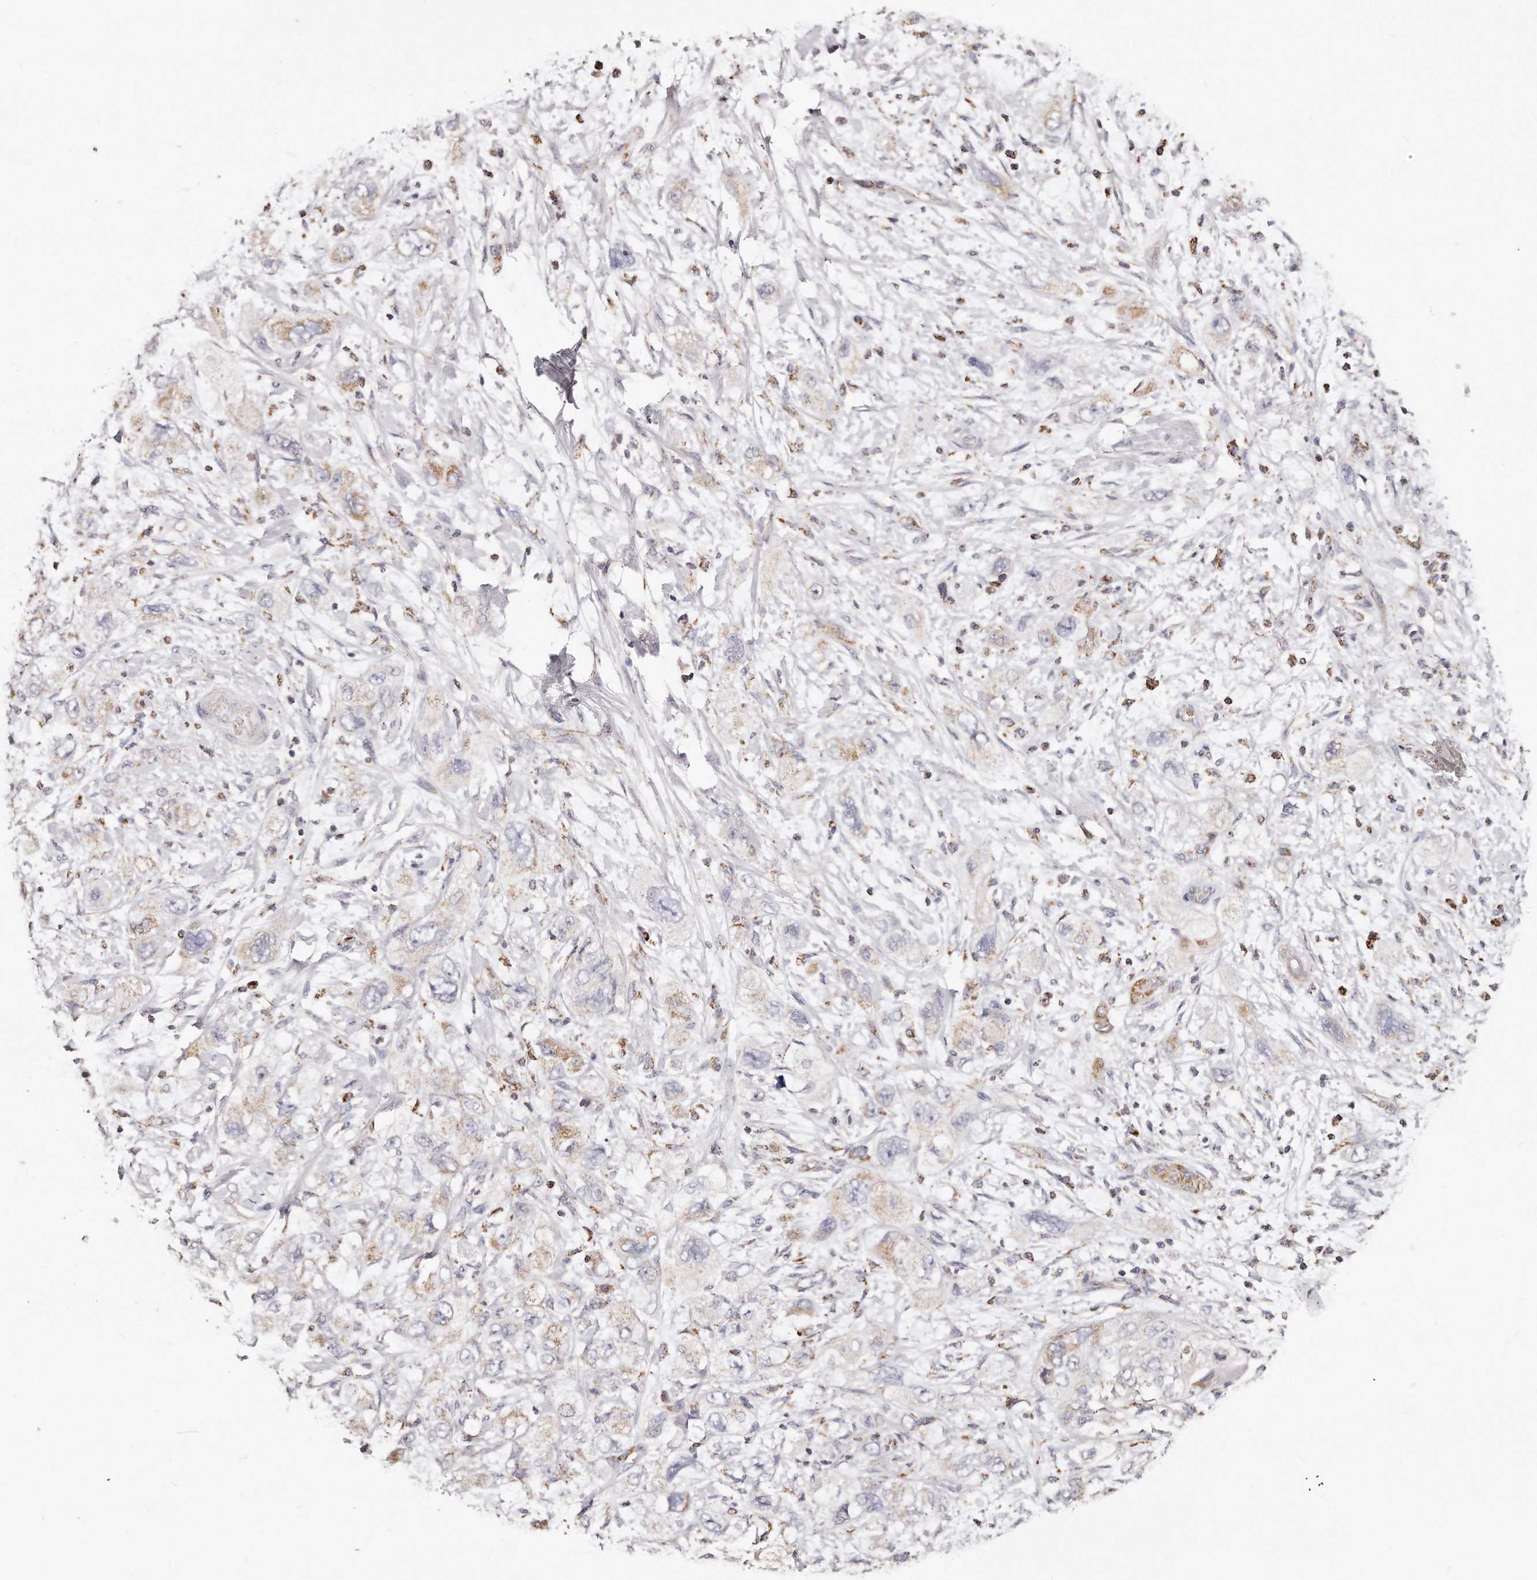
{"staining": {"intensity": "weak", "quantity": "25%-75%", "location": "cytoplasmic/membranous"}, "tissue": "pancreatic cancer", "cell_type": "Tumor cells", "image_type": "cancer", "snomed": [{"axis": "morphology", "description": "Adenocarcinoma, NOS"}, {"axis": "topography", "description": "Pancreas"}], "caption": "Immunohistochemistry (IHC) (DAB) staining of pancreatic cancer demonstrates weak cytoplasmic/membranous protein expression in about 25%-75% of tumor cells. (IHC, brightfield microscopy, high magnification).", "gene": "RTKN", "patient": {"sex": "female", "age": 73}}